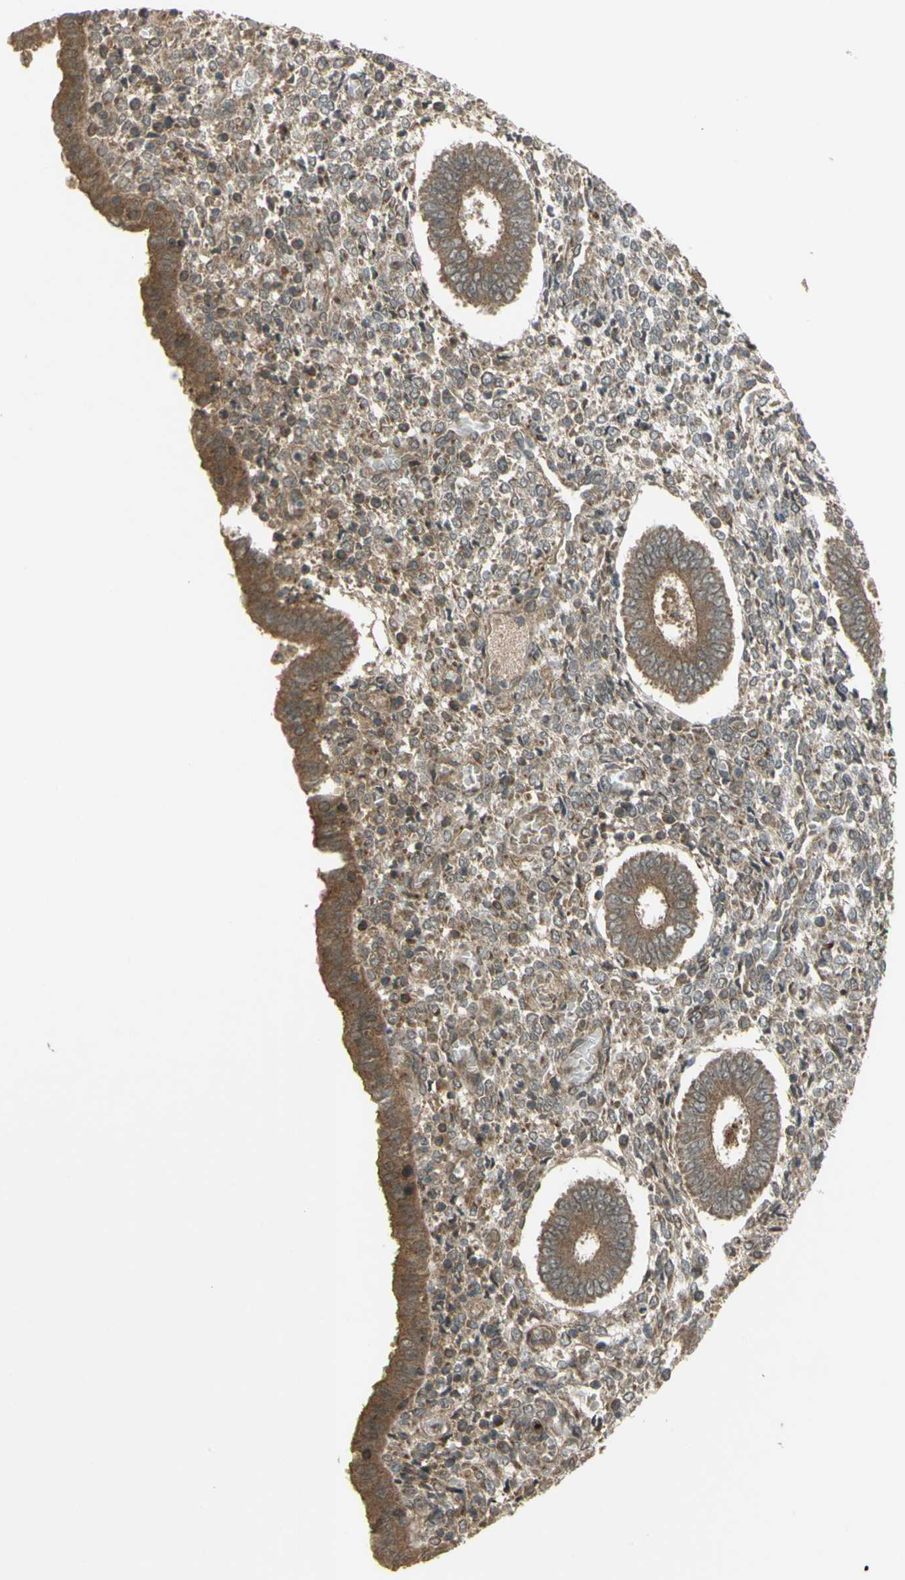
{"staining": {"intensity": "weak", "quantity": ">75%", "location": "cytoplasmic/membranous,nuclear"}, "tissue": "endometrium", "cell_type": "Cells in endometrial stroma", "image_type": "normal", "snomed": [{"axis": "morphology", "description": "Normal tissue, NOS"}, {"axis": "topography", "description": "Endometrium"}], "caption": "Immunohistochemistry of benign human endometrium reveals low levels of weak cytoplasmic/membranous,nuclear positivity in approximately >75% of cells in endometrial stroma.", "gene": "FLII", "patient": {"sex": "female", "age": 35}}